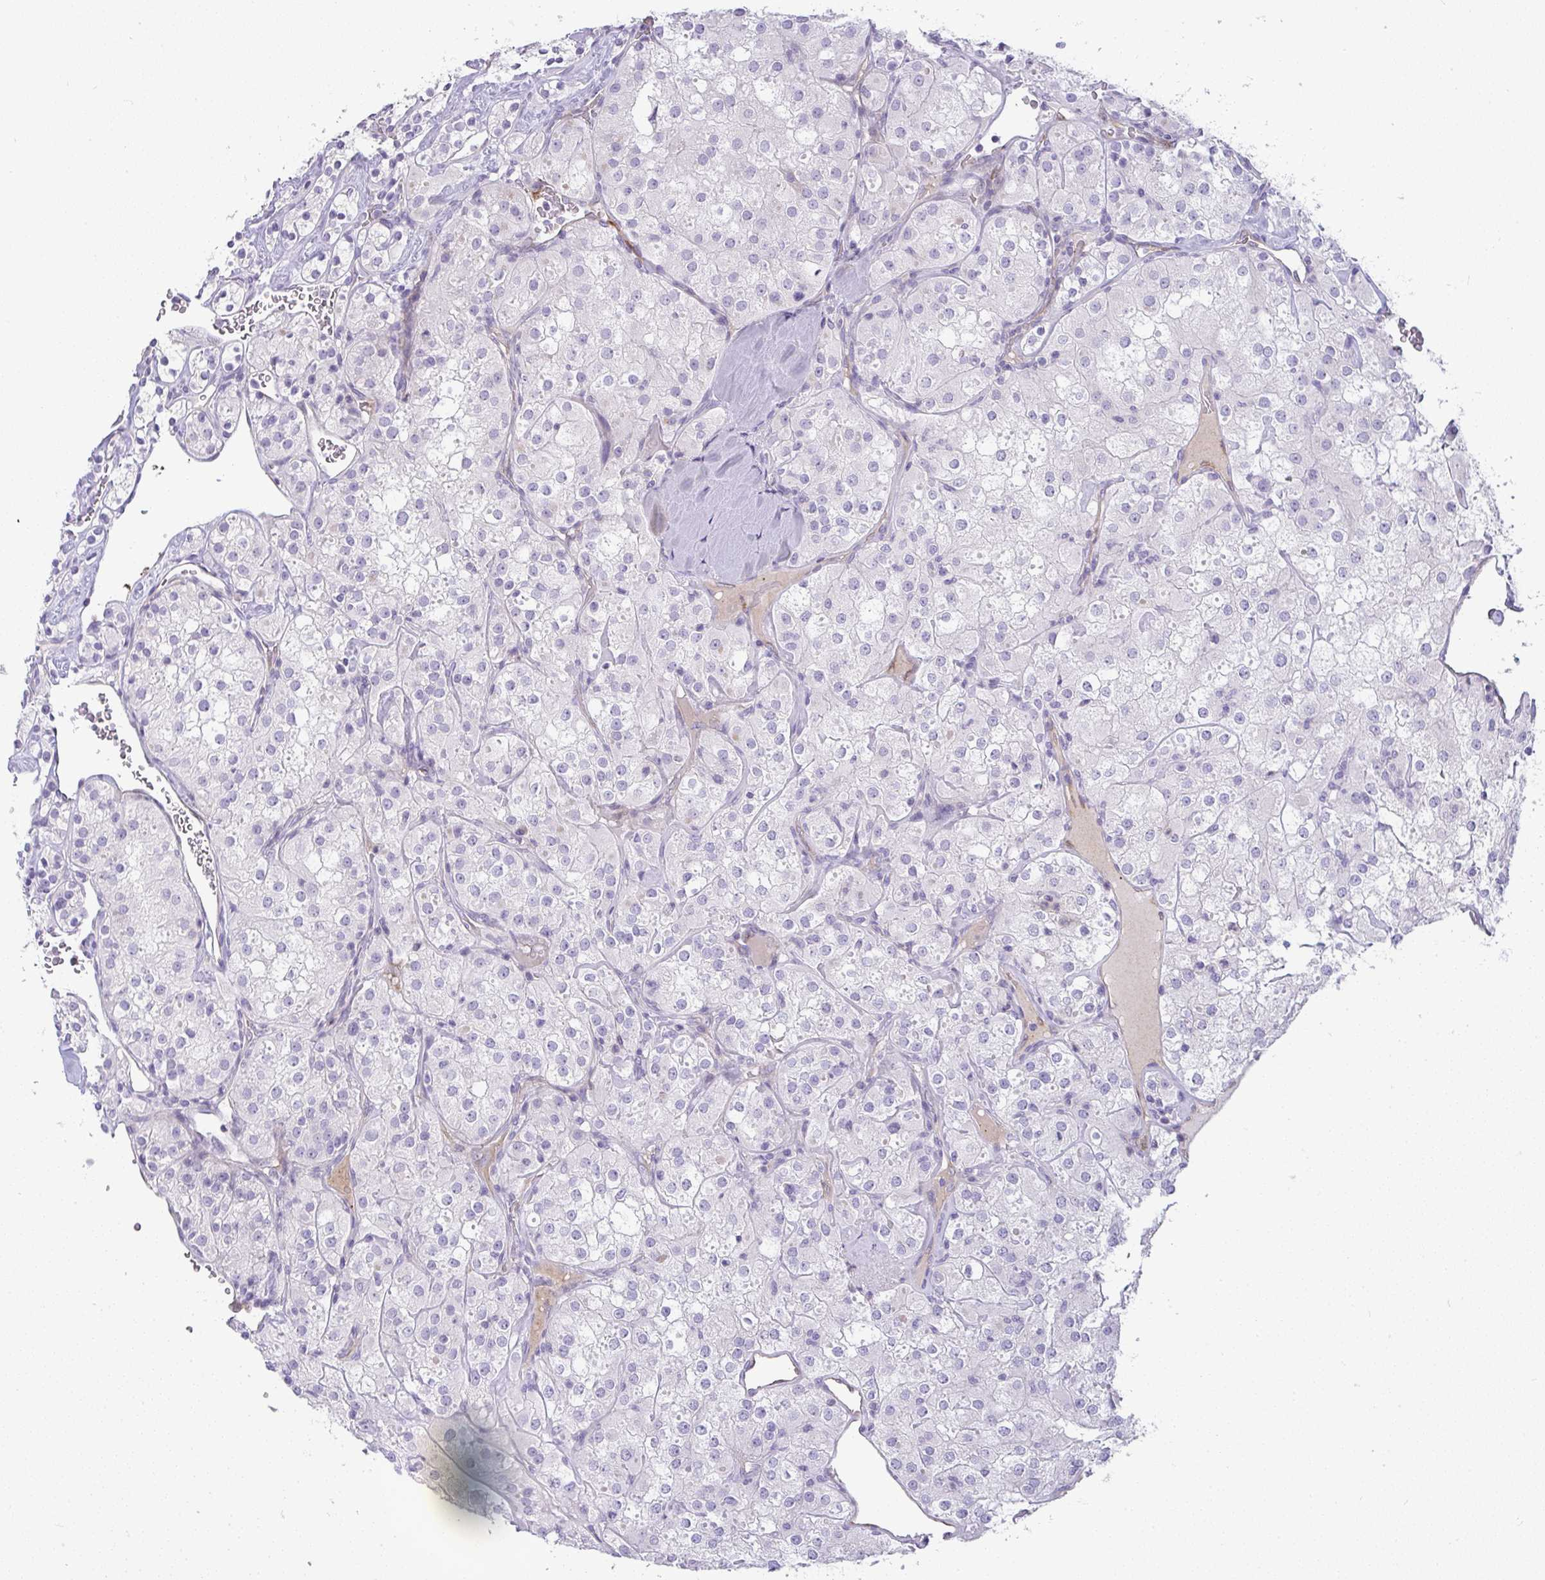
{"staining": {"intensity": "negative", "quantity": "none", "location": "none"}, "tissue": "renal cancer", "cell_type": "Tumor cells", "image_type": "cancer", "snomed": [{"axis": "morphology", "description": "Adenocarcinoma, NOS"}, {"axis": "topography", "description": "Kidney"}], "caption": "High power microscopy micrograph of an immunohistochemistry image of adenocarcinoma (renal), revealing no significant positivity in tumor cells. (Stains: DAB (3,3'-diaminobenzidine) immunohistochemistry with hematoxylin counter stain, Microscopy: brightfield microscopy at high magnification).", "gene": "LIPE", "patient": {"sex": "male", "age": 77}}